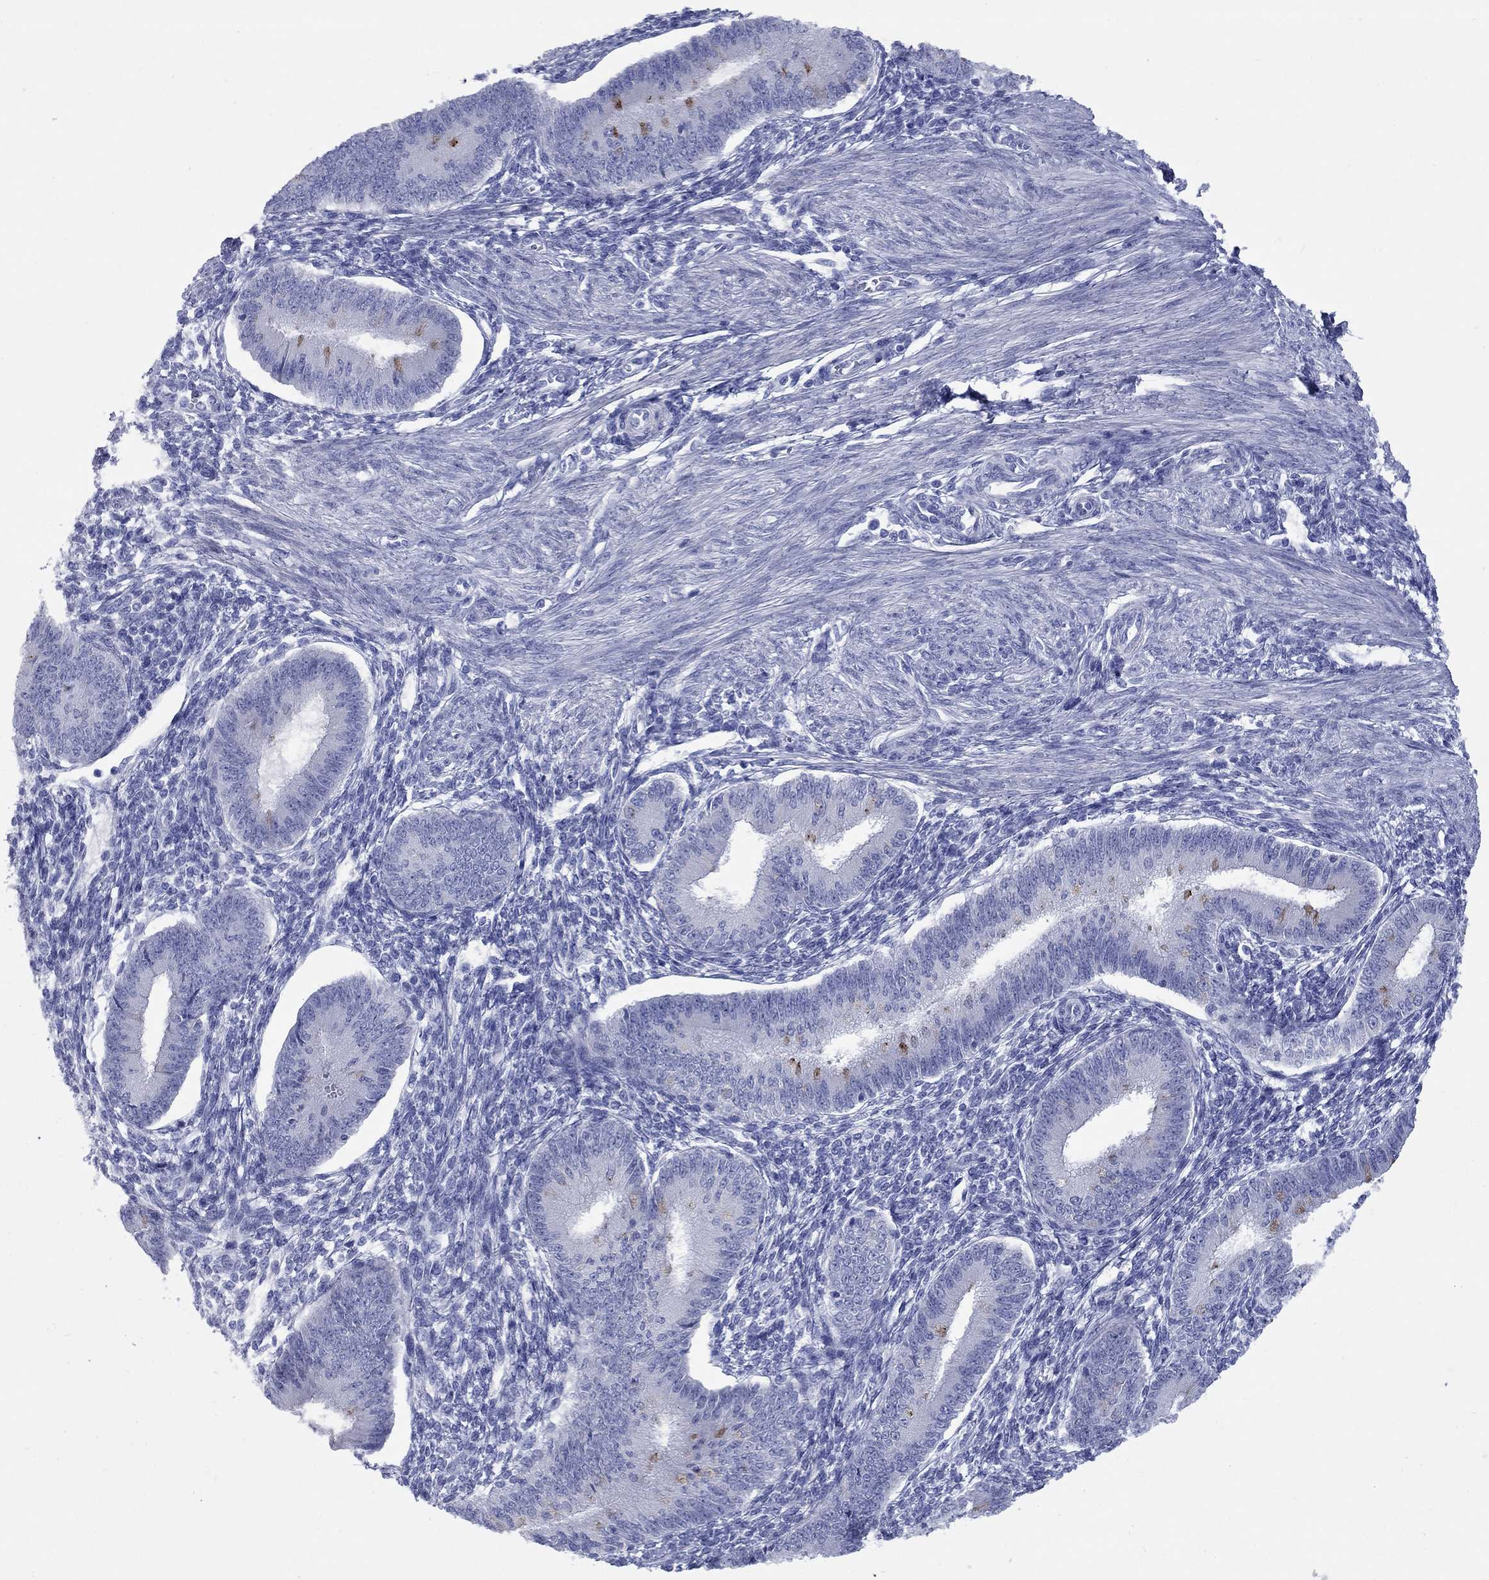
{"staining": {"intensity": "negative", "quantity": "none", "location": "none"}, "tissue": "endometrium", "cell_type": "Cells in endometrial stroma", "image_type": "normal", "snomed": [{"axis": "morphology", "description": "Normal tissue, NOS"}, {"axis": "topography", "description": "Endometrium"}], "caption": "There is no significant expression in cells in endometrial stroma of endometrium.", "gene": "CCNA1", "patient": {"sex": "female", "age": 39}}